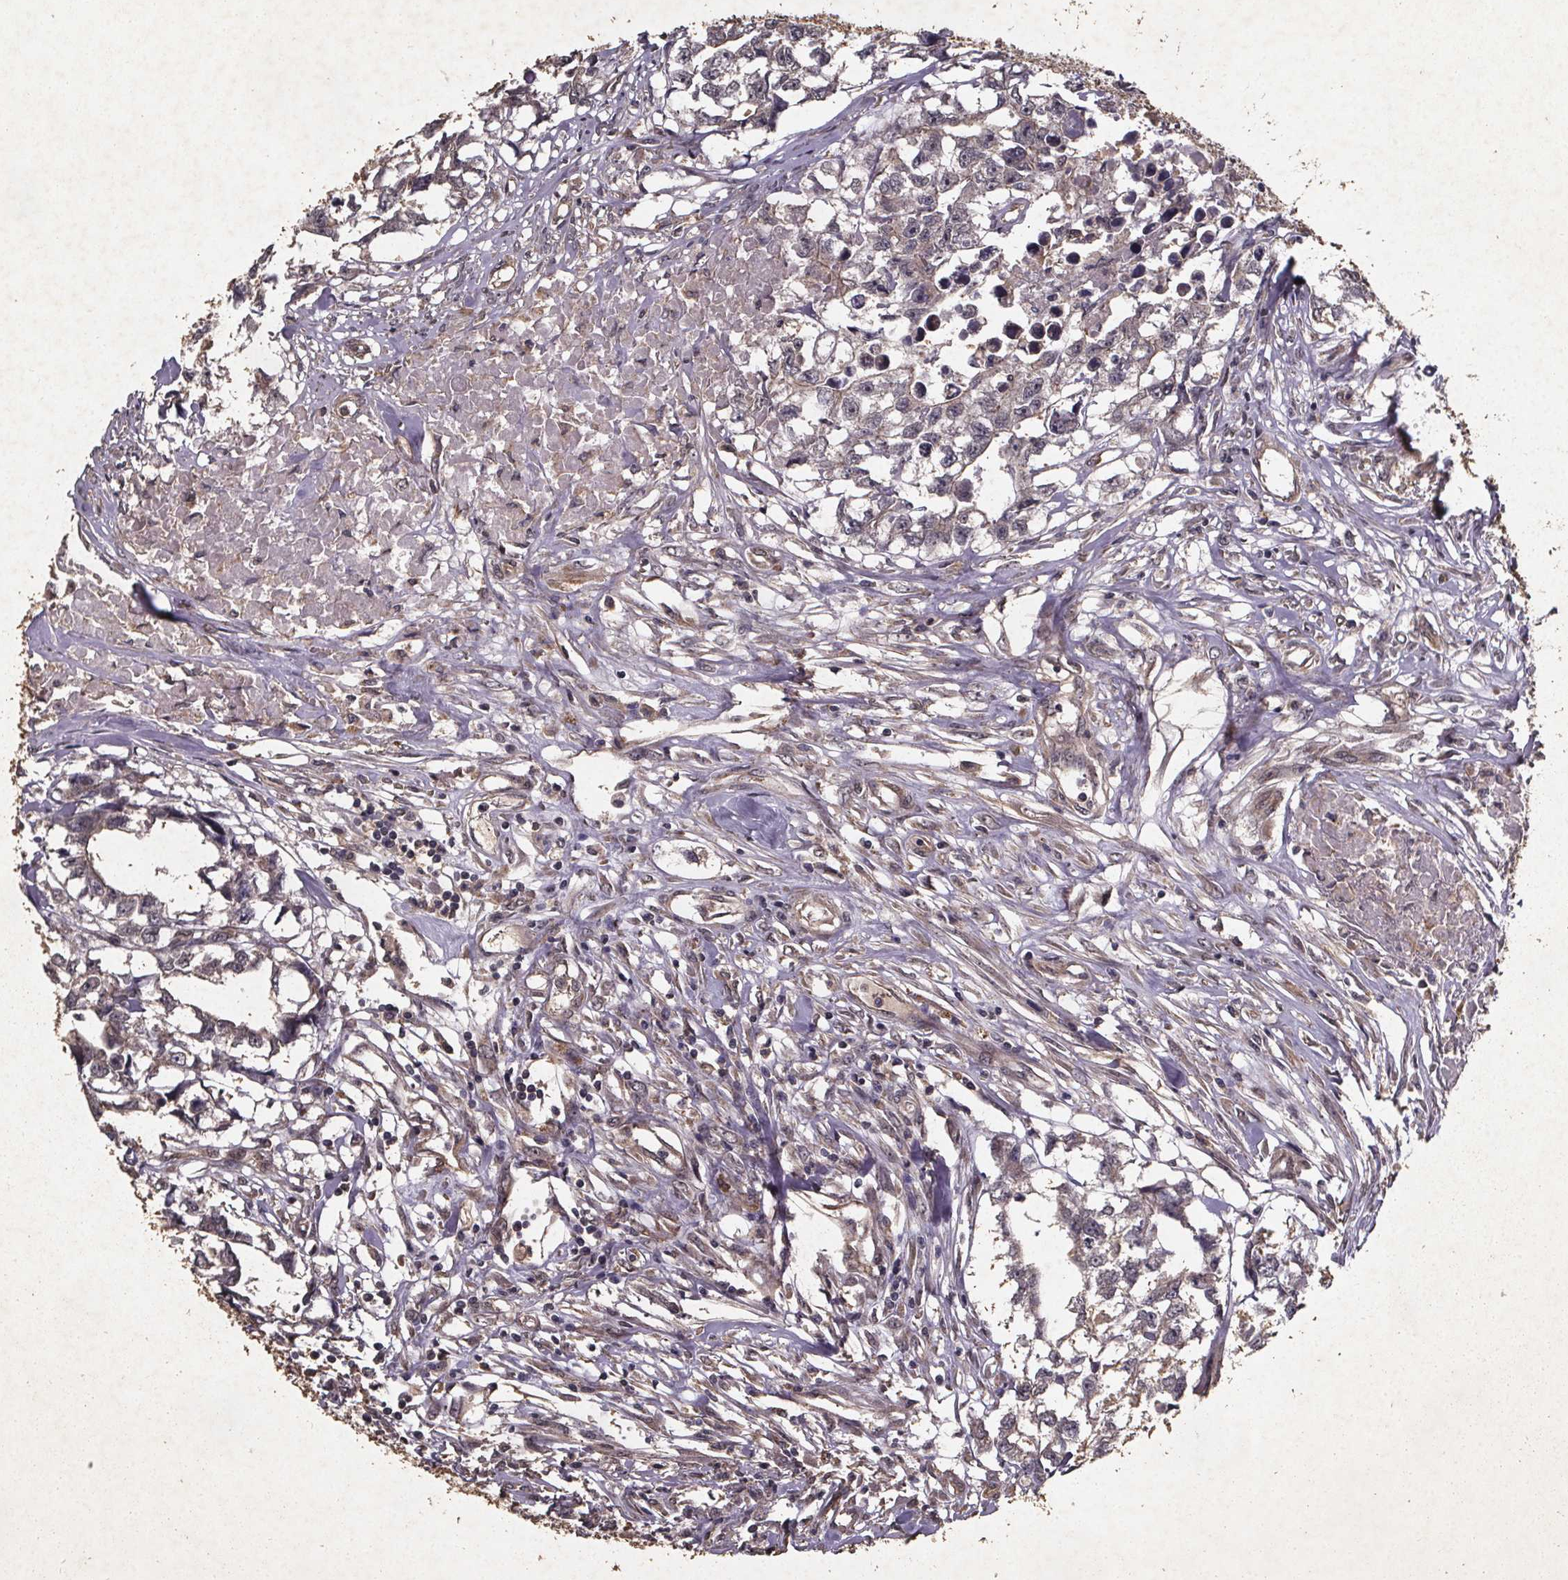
{"staining": {"intensity": "negative", "quantity": "none", "location": "none"}, "tissue": "testis cancer", "cell_type": "Tumor cells", "image_type": "cancer", "snomed": [{"axis": "morphology", "description": "Carcinoma, Embryonal, NOS"}, {"axis": "morphology", "description": "Teratoma, malignant, NOS"}, {"axis": "topography", "description": "Testis"}], "caption": "Immunohistochemistry (IHC) of human teratoma (malignant) (testis) demonstrates no staining in tumor cells. Nuclei are stained in blue.", "gene": "PIERCE2", "patient": {"sex": "male", "age": 44}}